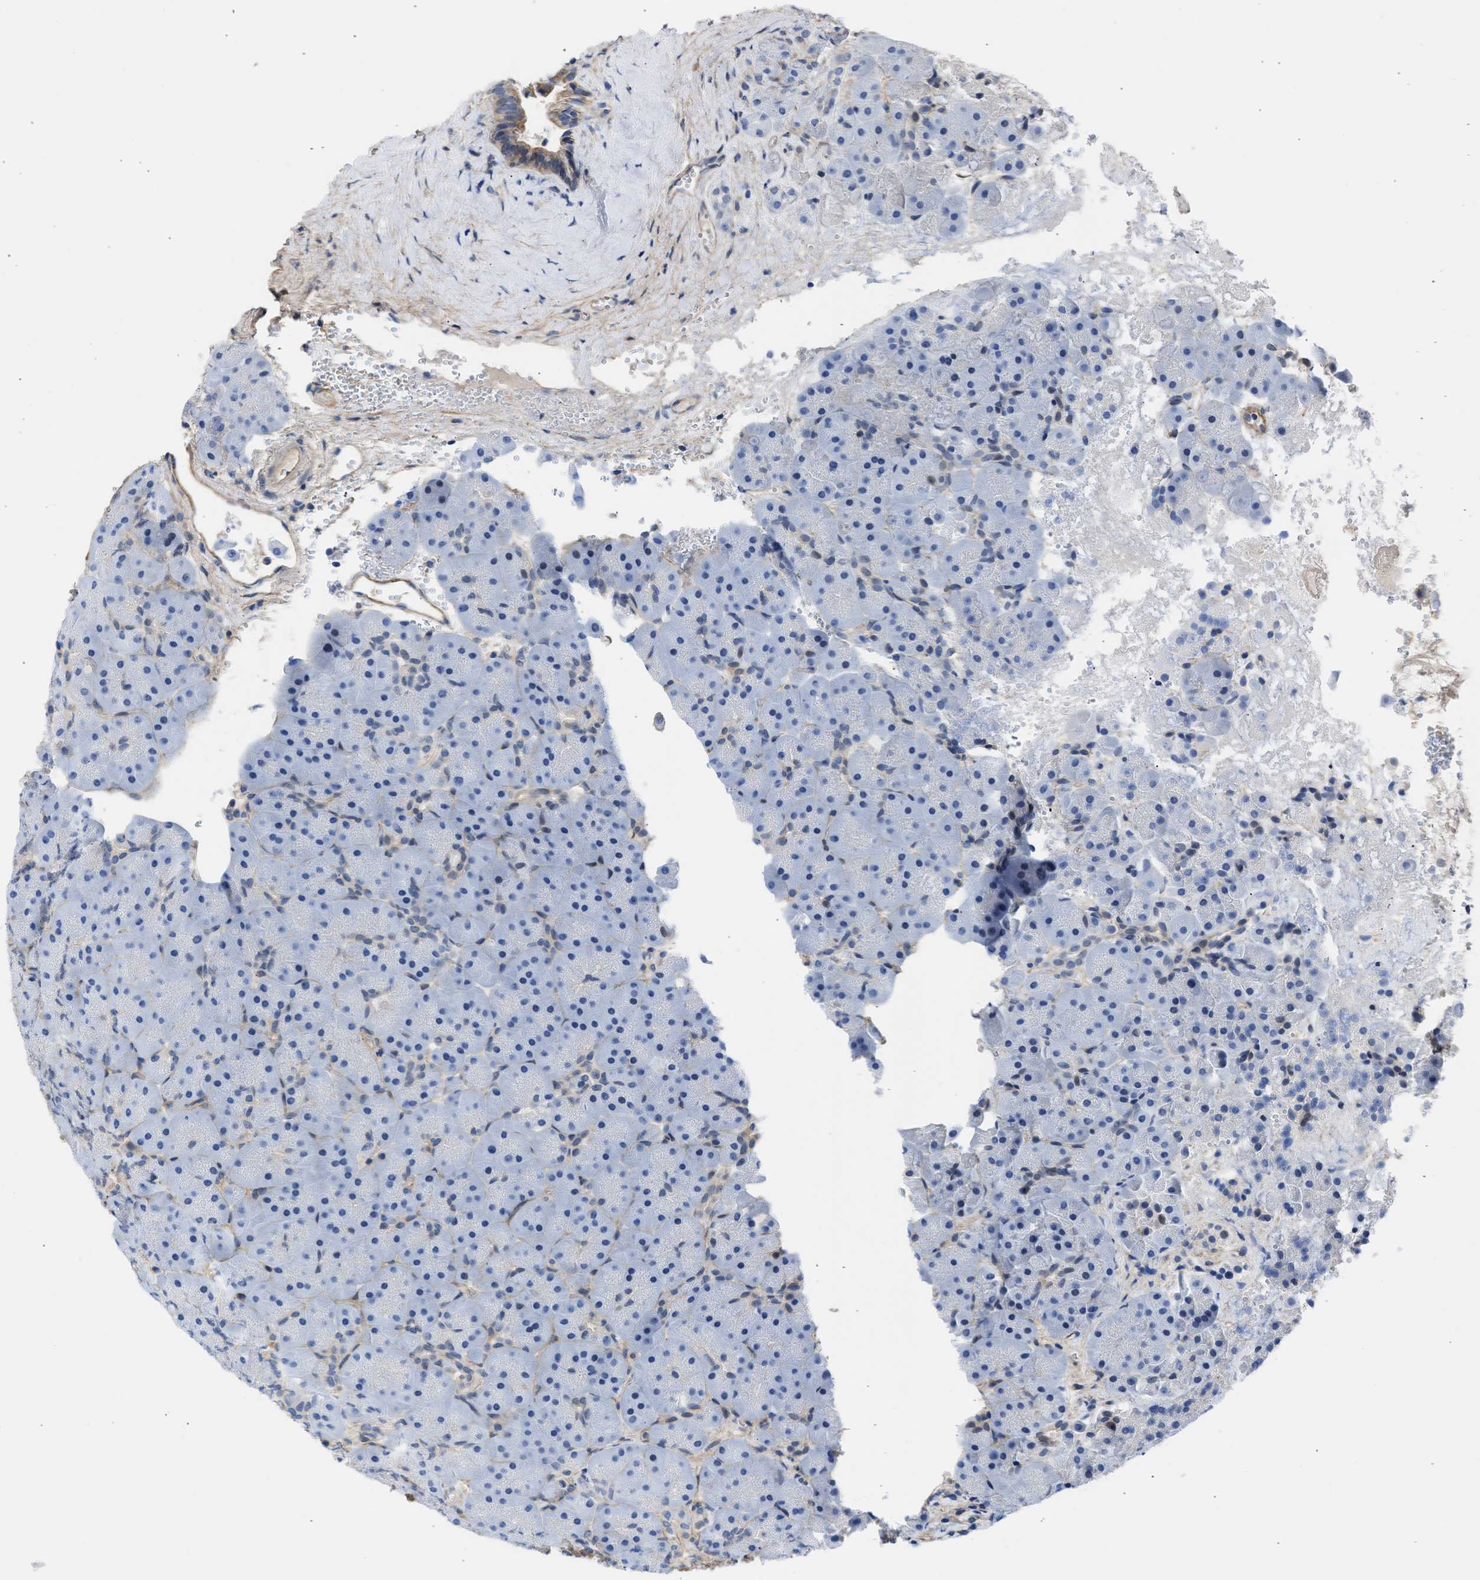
{"staining": {"intensity": "negative", "quantity": "none", "location": "none"}, "tissue": "pancreas", "cell_type": "Exocrine glandular cells", "image_type": "normal", "snomed": [{"axis": "morphology", "description": "Normal tissue, NOS"}, {"axis": "topography", "description": "Pancreas"}], "caption": "A micrograph of pancreas stained for a protein shows no brown staining in exocrine glandular cells.", "gene": "MAS1L", "patient": {"sex": "male", "age": 66}}